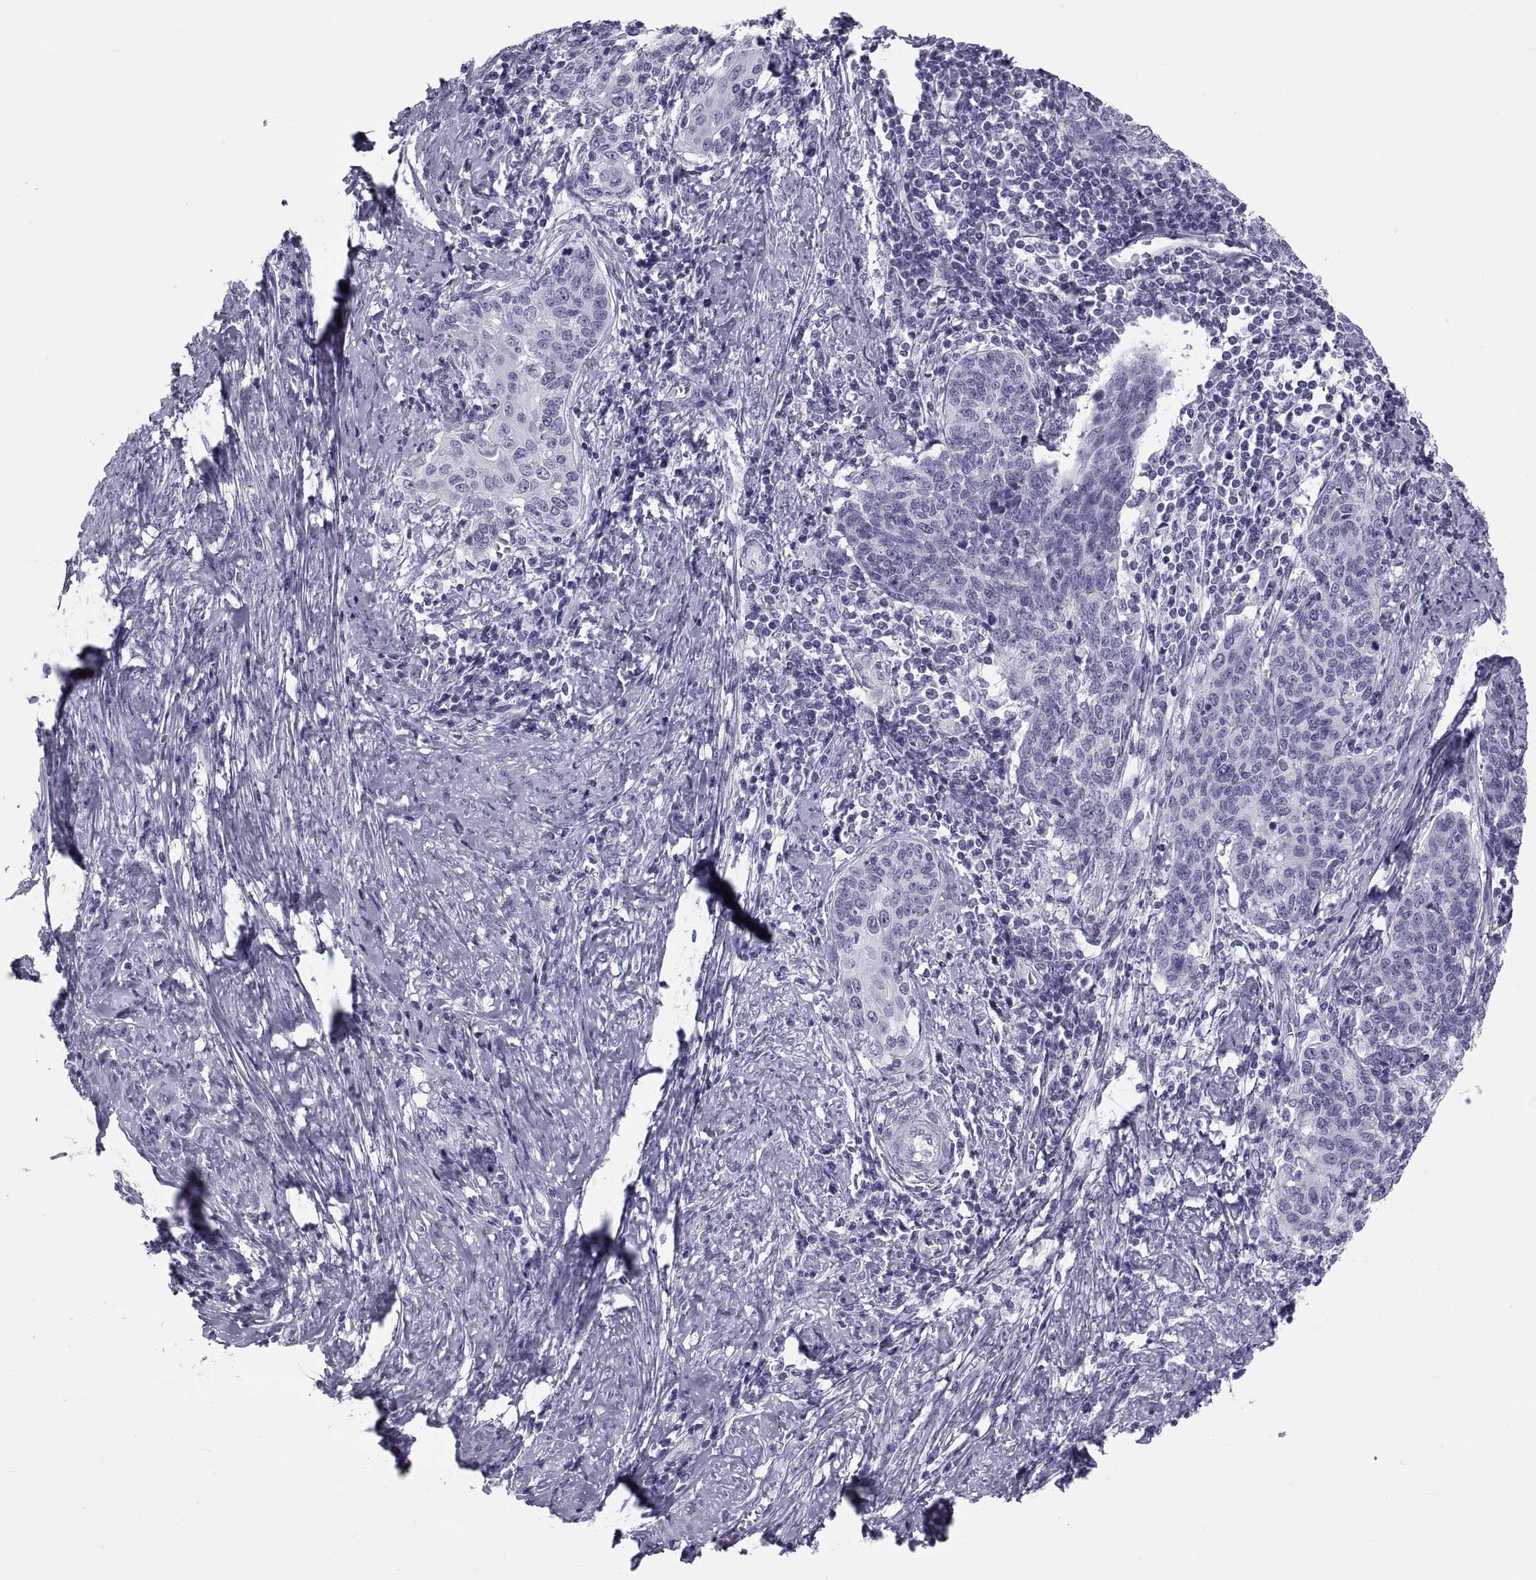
{"staining": {"intensity": "negative", "quantity": "none", "location": "none"}, "tissue": "cervical cancer", "cell_type": "Tumor cells", "image_type": "cancer", "snomed": [{"axis": "morphology", "description": "Squamous cell carcinoma, NOS"}, {"axis": "topography", "description": "Cervix"}], "caption": "DAB (3,3'-diaminobenzidine) immunohistochemical staining of human cervical squamous cell carcinoma reveals no significant staining in tumor cells.", "gene": "DEFB129", "patient": {"sex": "female", "age": 39}}